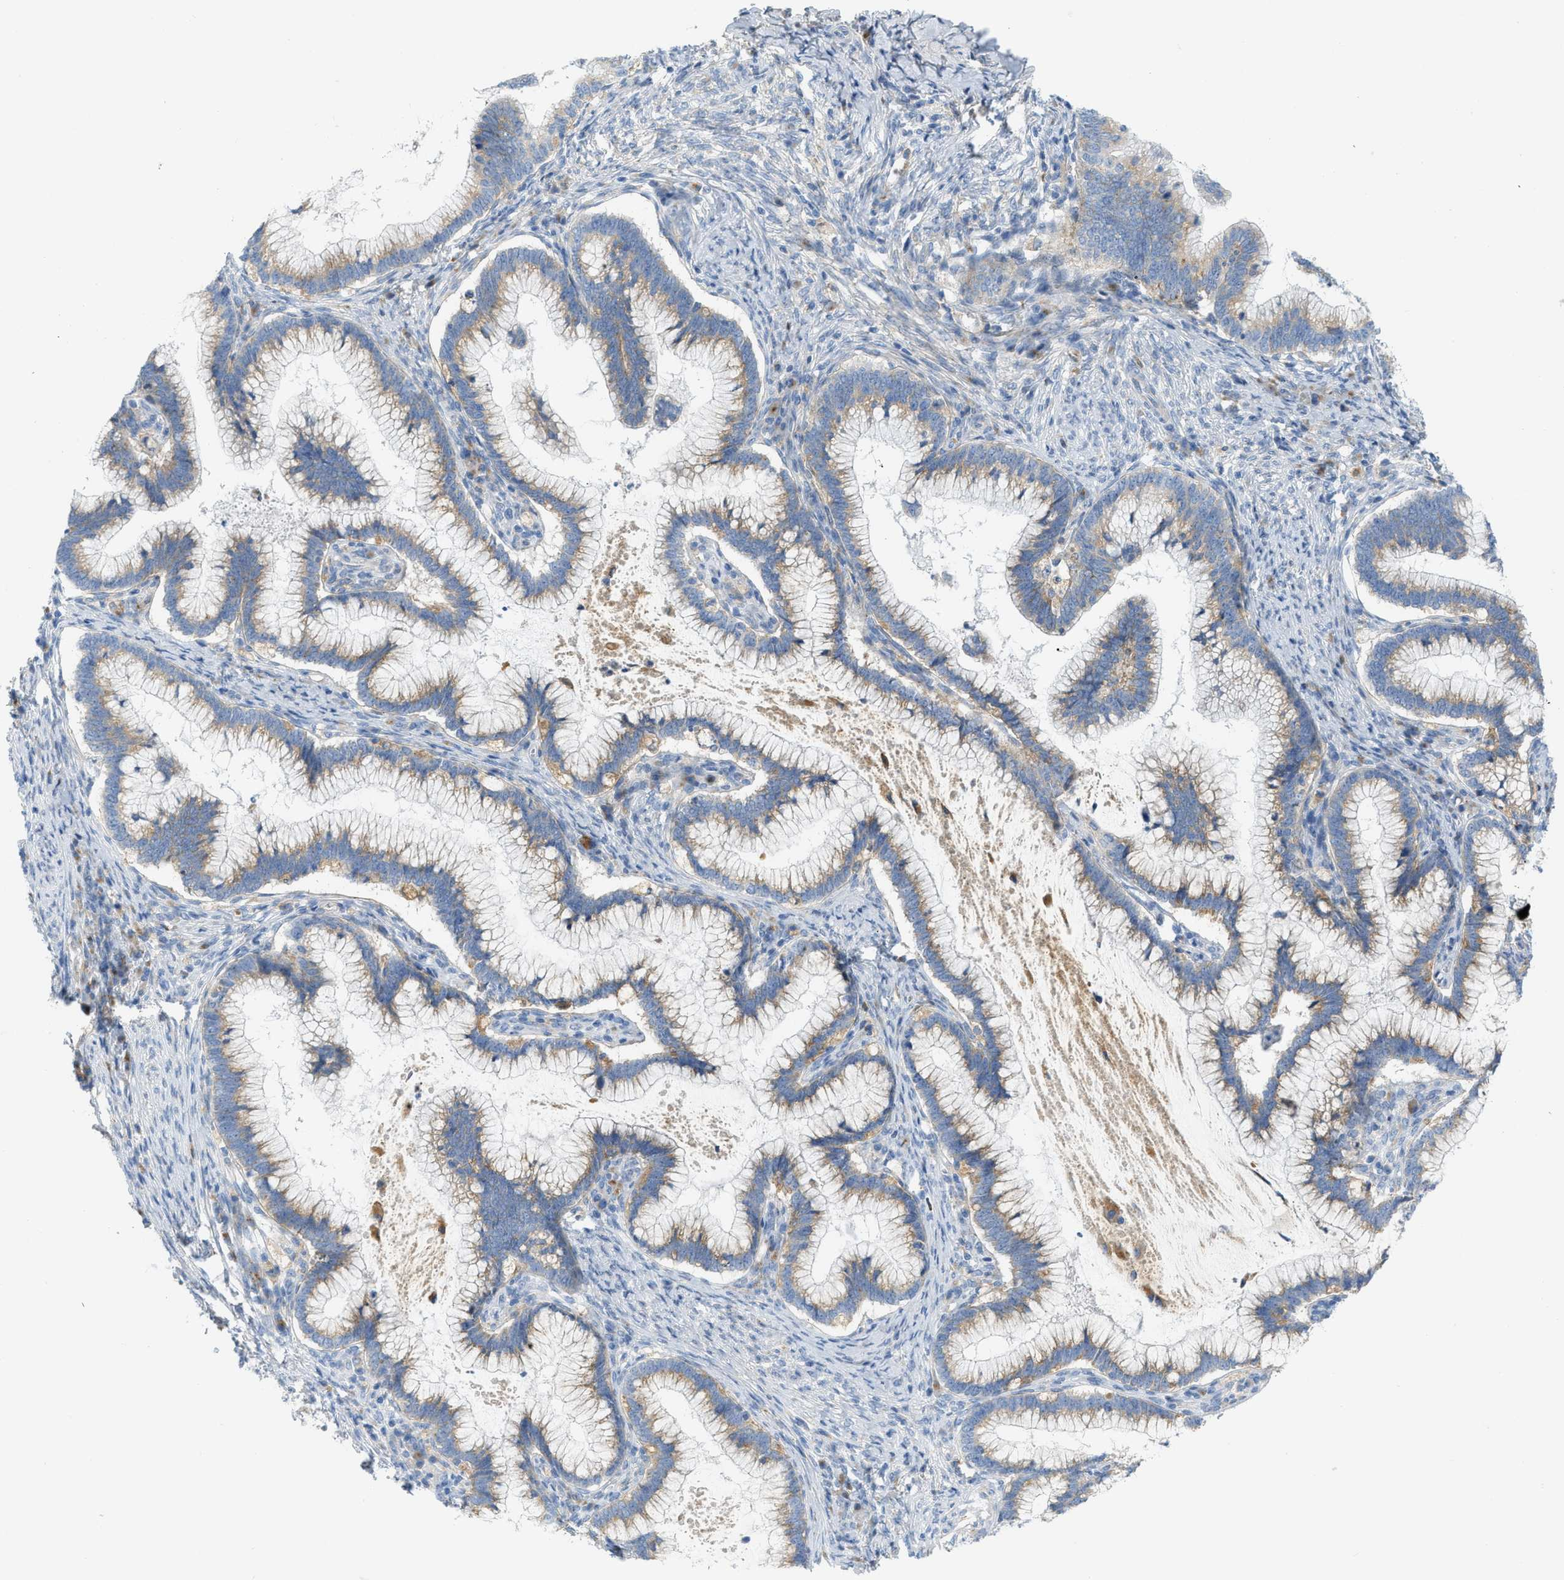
{"staining": {"intensity": "weak", "quantity": ">75%", "location": "cytoplasmic/membranous"}, "tissue": "cervical cancer", "cell_type": "Tumor cells", "image_type": "cancer", "snomed": [{"axis": "morphology", "description": "Adenocarcinoma, NOS"}, {"axis": "topography", "description": "Cervix"}], "caption": "Immunohistochemical staining of cervical adenocarcinoma reveals low levels of weak cytoplasmic/membranous protein staining in about >75% of tumor cells.", "gene": "LMBRD1", "patient": {"sex": "female", "age": 36}}